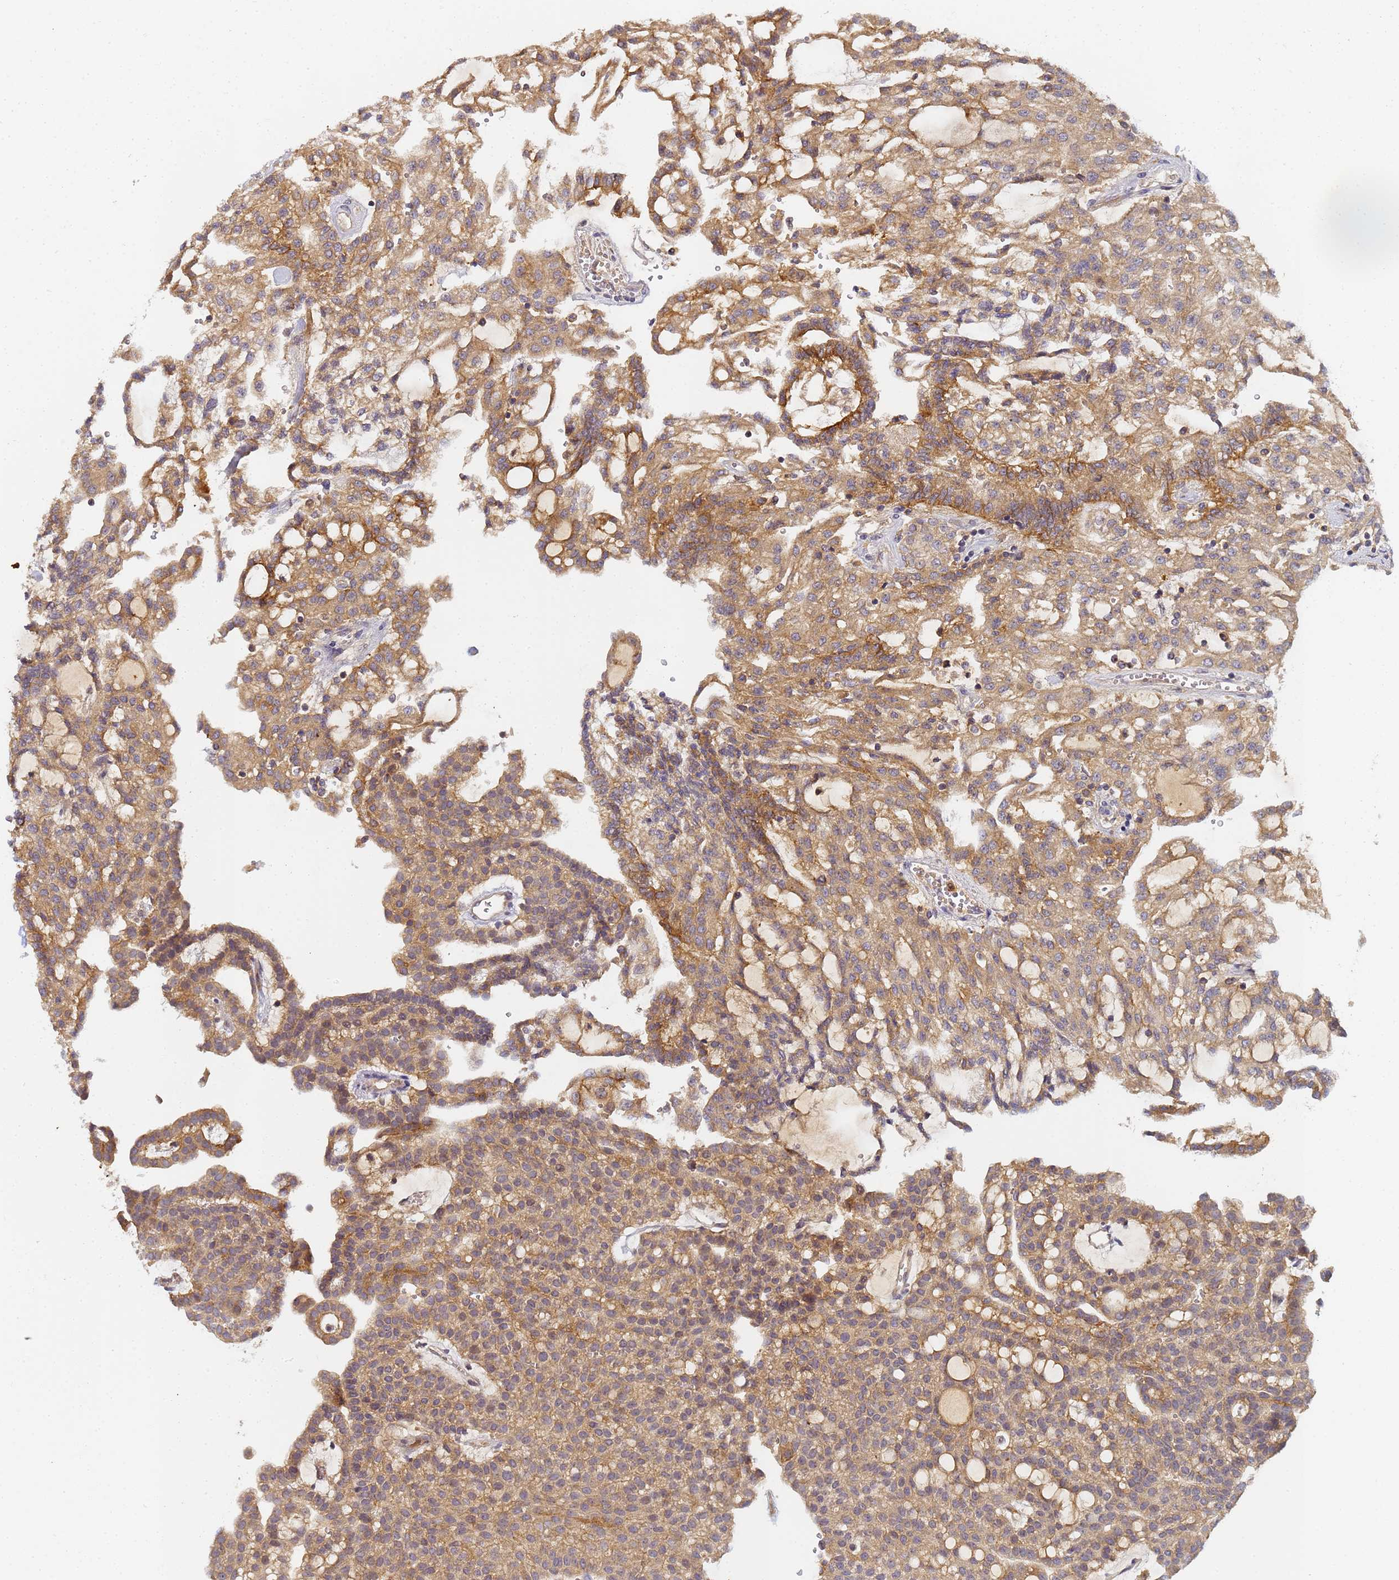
{"staining": {"intensity": "moderate", "quantity": ">75%", "location": "cytoplasmic/membranous"}, "tissue": "renal cancer", "cell_type": "Tumor cells", "image_type": "cancer", "snomed": [{"axis": "morphology", "description": "Adenocarcinoma, NOS"}, {"axis": "topography", "description": "Kidney"}], "caption": "Brown immunohistochemical staining in human renal adenocarcinoma displays moderate cytoplasmic/membranous staining in approximately >75% of tumor cells. (Brightfield microscopy of DAB IHC at high magnification).", "gene": "LRRC69", "patient": {"sex": "male", "age": 63}}